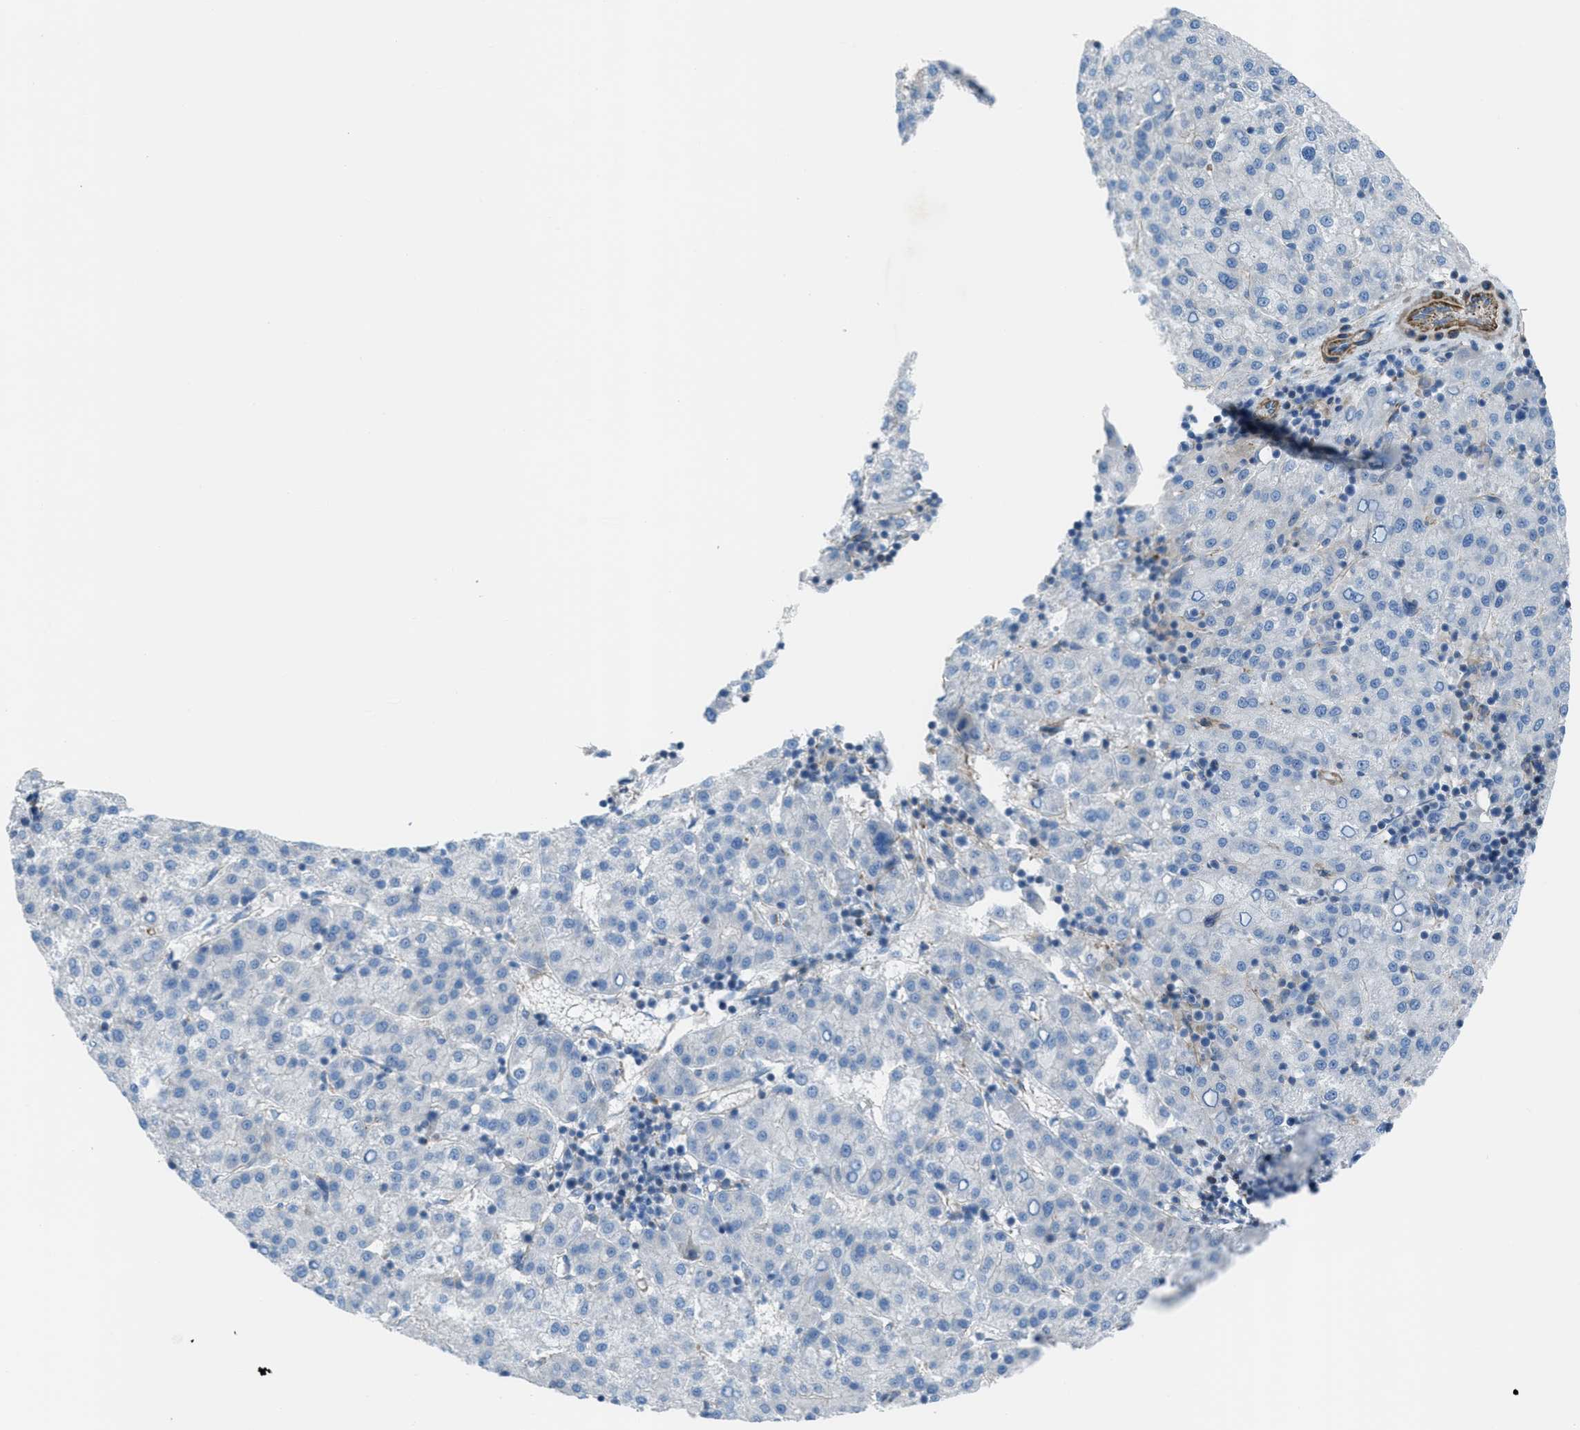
{"staining": {"intensity": "negative", "quantity": "none", "location": "none"}, "tissue": "liver cancer", "cell_type": "Tumor cells", "image_type": "cancer", "snomed": [{"axis": "morphology", "description": "Carcinoma, Hepatocellular, NOS"}, {"axis": "topography", "description": "Liver"}], "caption": "Image shows no protein expression in tumor cells of liver hepatocellular carcinoma tissue.", "gene": "KCNH7", "patient": {"sex": "female", "age": 58}}